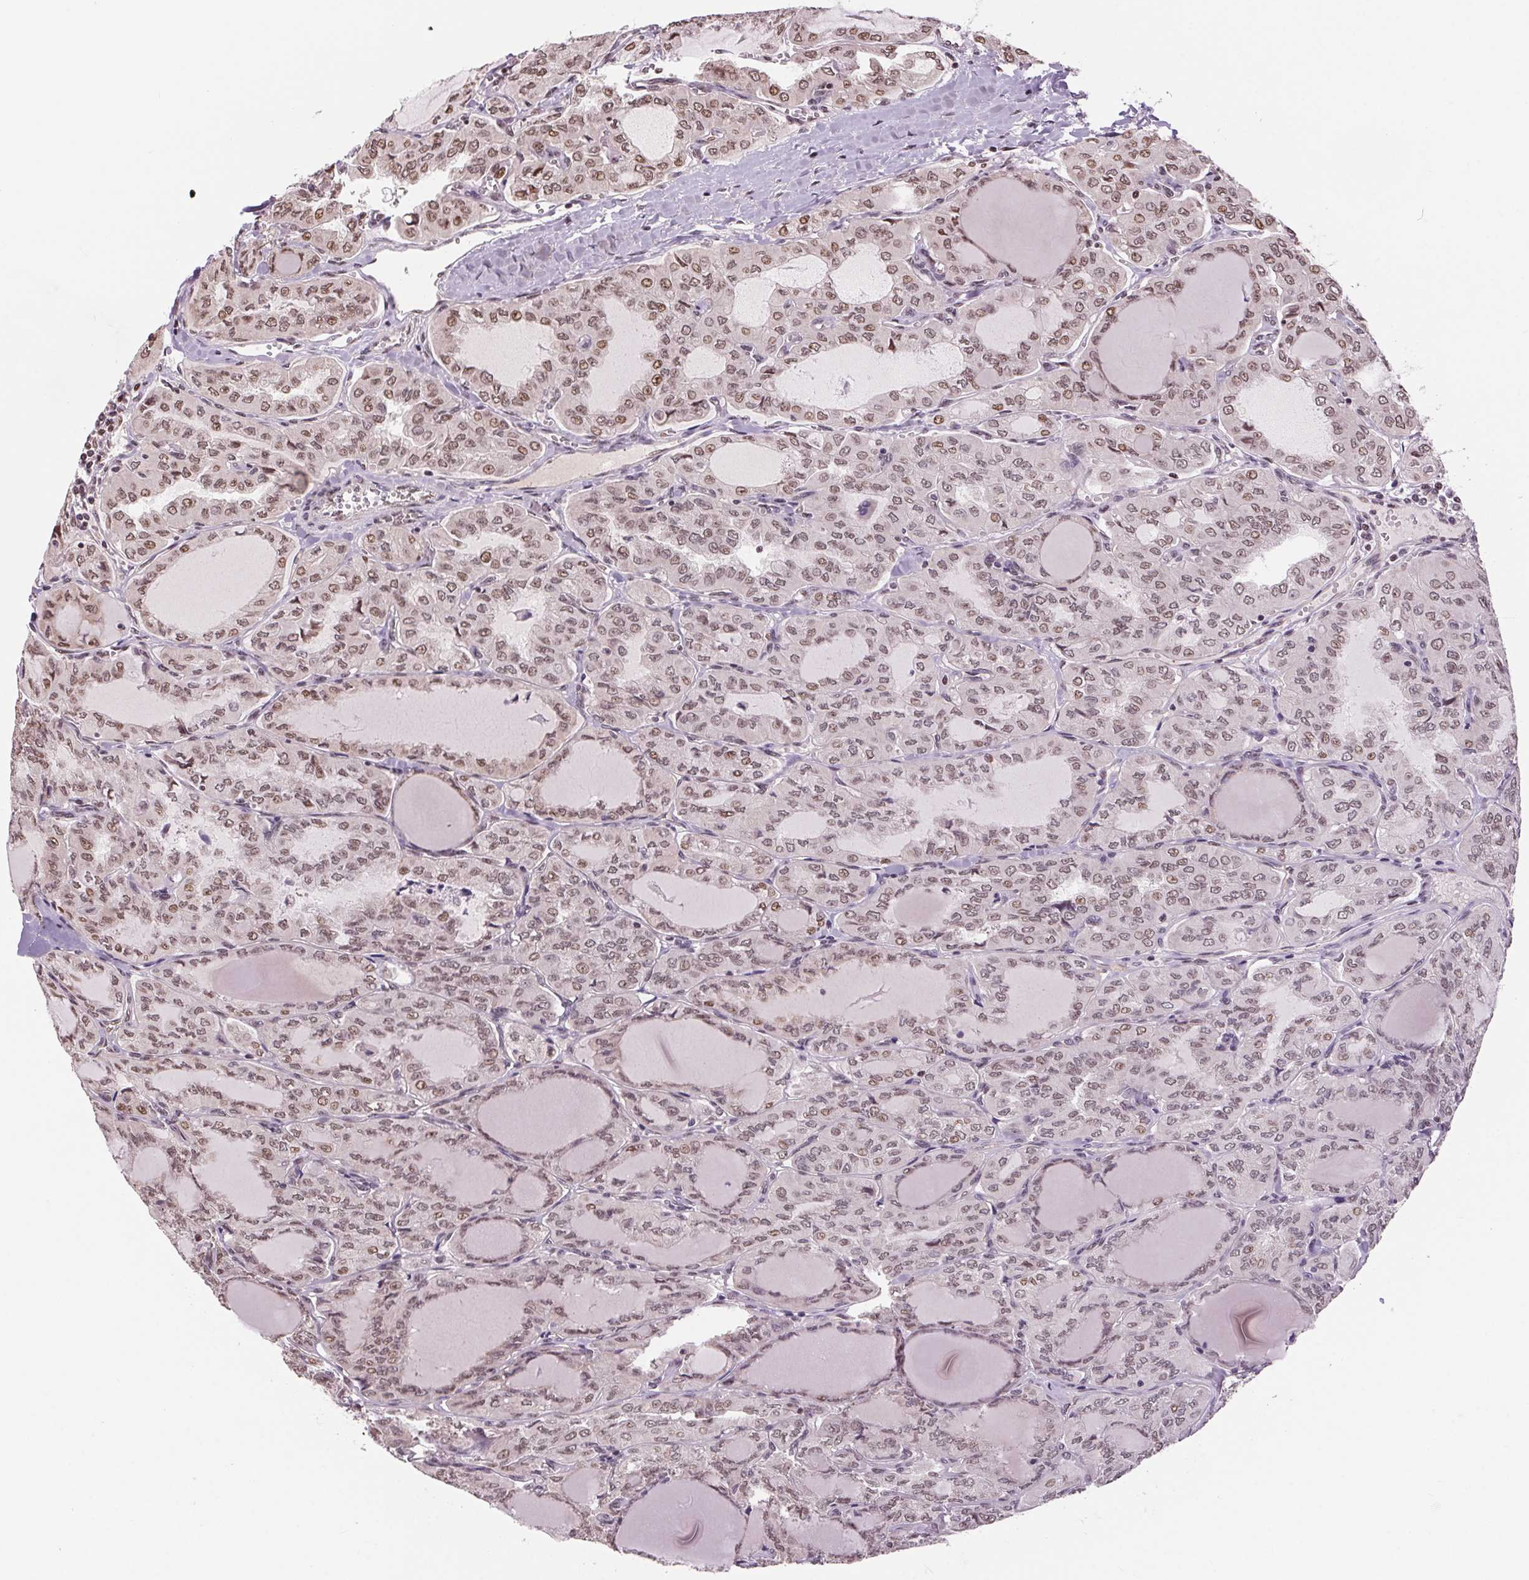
{"staining": {"intensity": "moderate", "quantity": ">75%", "location": "nuclear"}, "tissue": "thyroid cancer", "cell_type": "Tumor cells", "image_type": "cancer", "snomed": [{"axis": "morphology", "description": "Papillary adenocarcinoma, NOS"}, {"axis": "topography", "description": "Thyroid gland"}], "caption": "An image showing moderate nuclear staining in about >75% of tumor cells in papillary adenocarcinoma (thyroid), as visualized by brown immunohistochemical staining.", "gene": "RAD23A", "patient": {"sex": "male", "age": 20}}